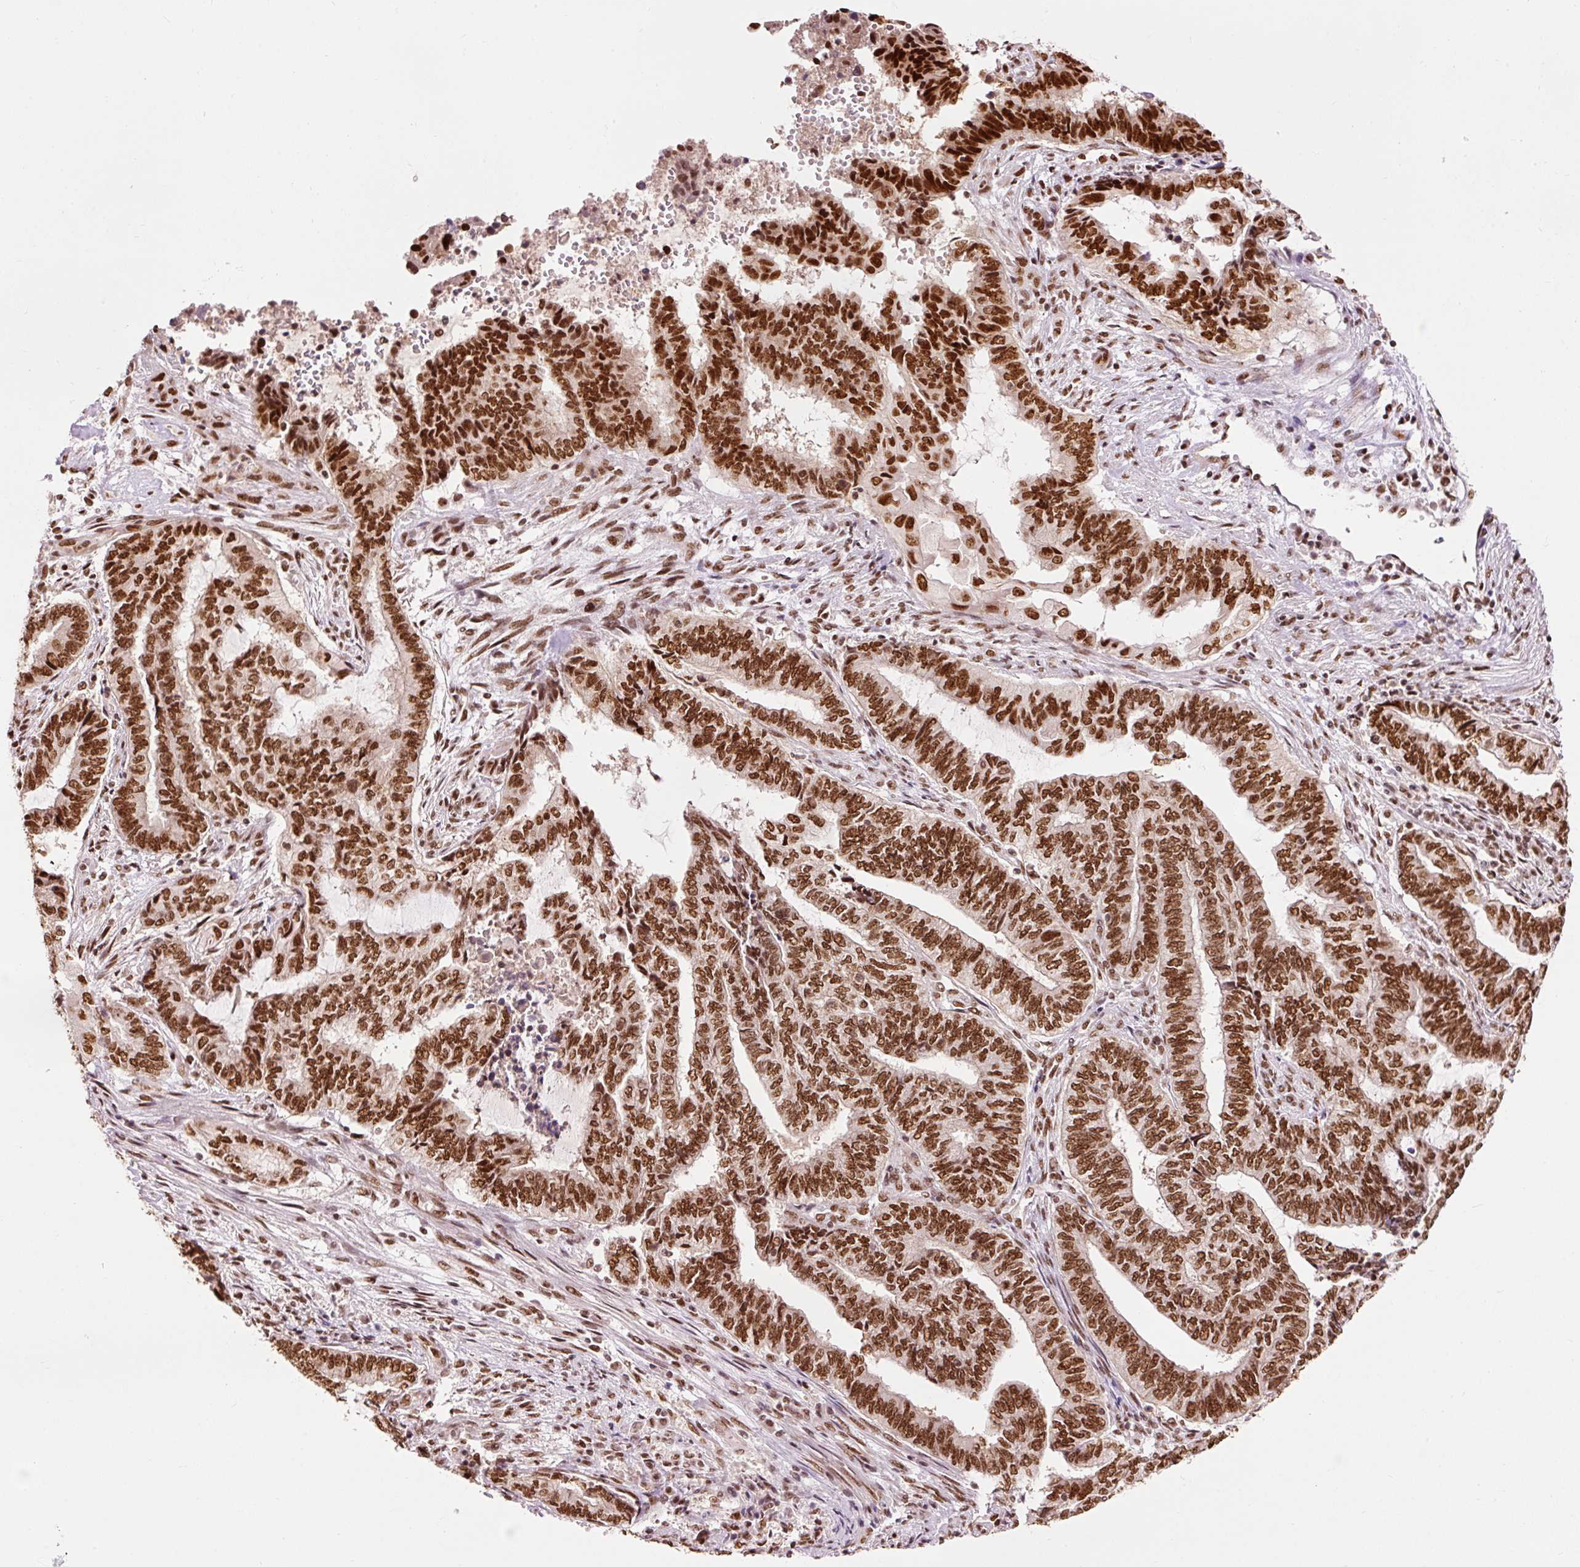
{"staining": {"intensity": "strong", "quantity": ">75%", "location": "nuclear"}, "tissue": "endometrial cancer", "cell_type": "Tumor cells", "image_type": "cancer", "snomed": [{"axis": "morphology", "description": "Adenocarcinoma, NOS"}, {"axis": "topography", "description": "Uterus"}, {"axis": "topography", "description": "Endometrium"}], "caption": "Endometrial adenocarcinoma stained with DAB immunohistochemistry (IHC) reveals high levels of strong nuclear positivity in about >75% of tumor cells.", "gene": "ZBTB44", "patient": {"sex": "female", "age": 70}}